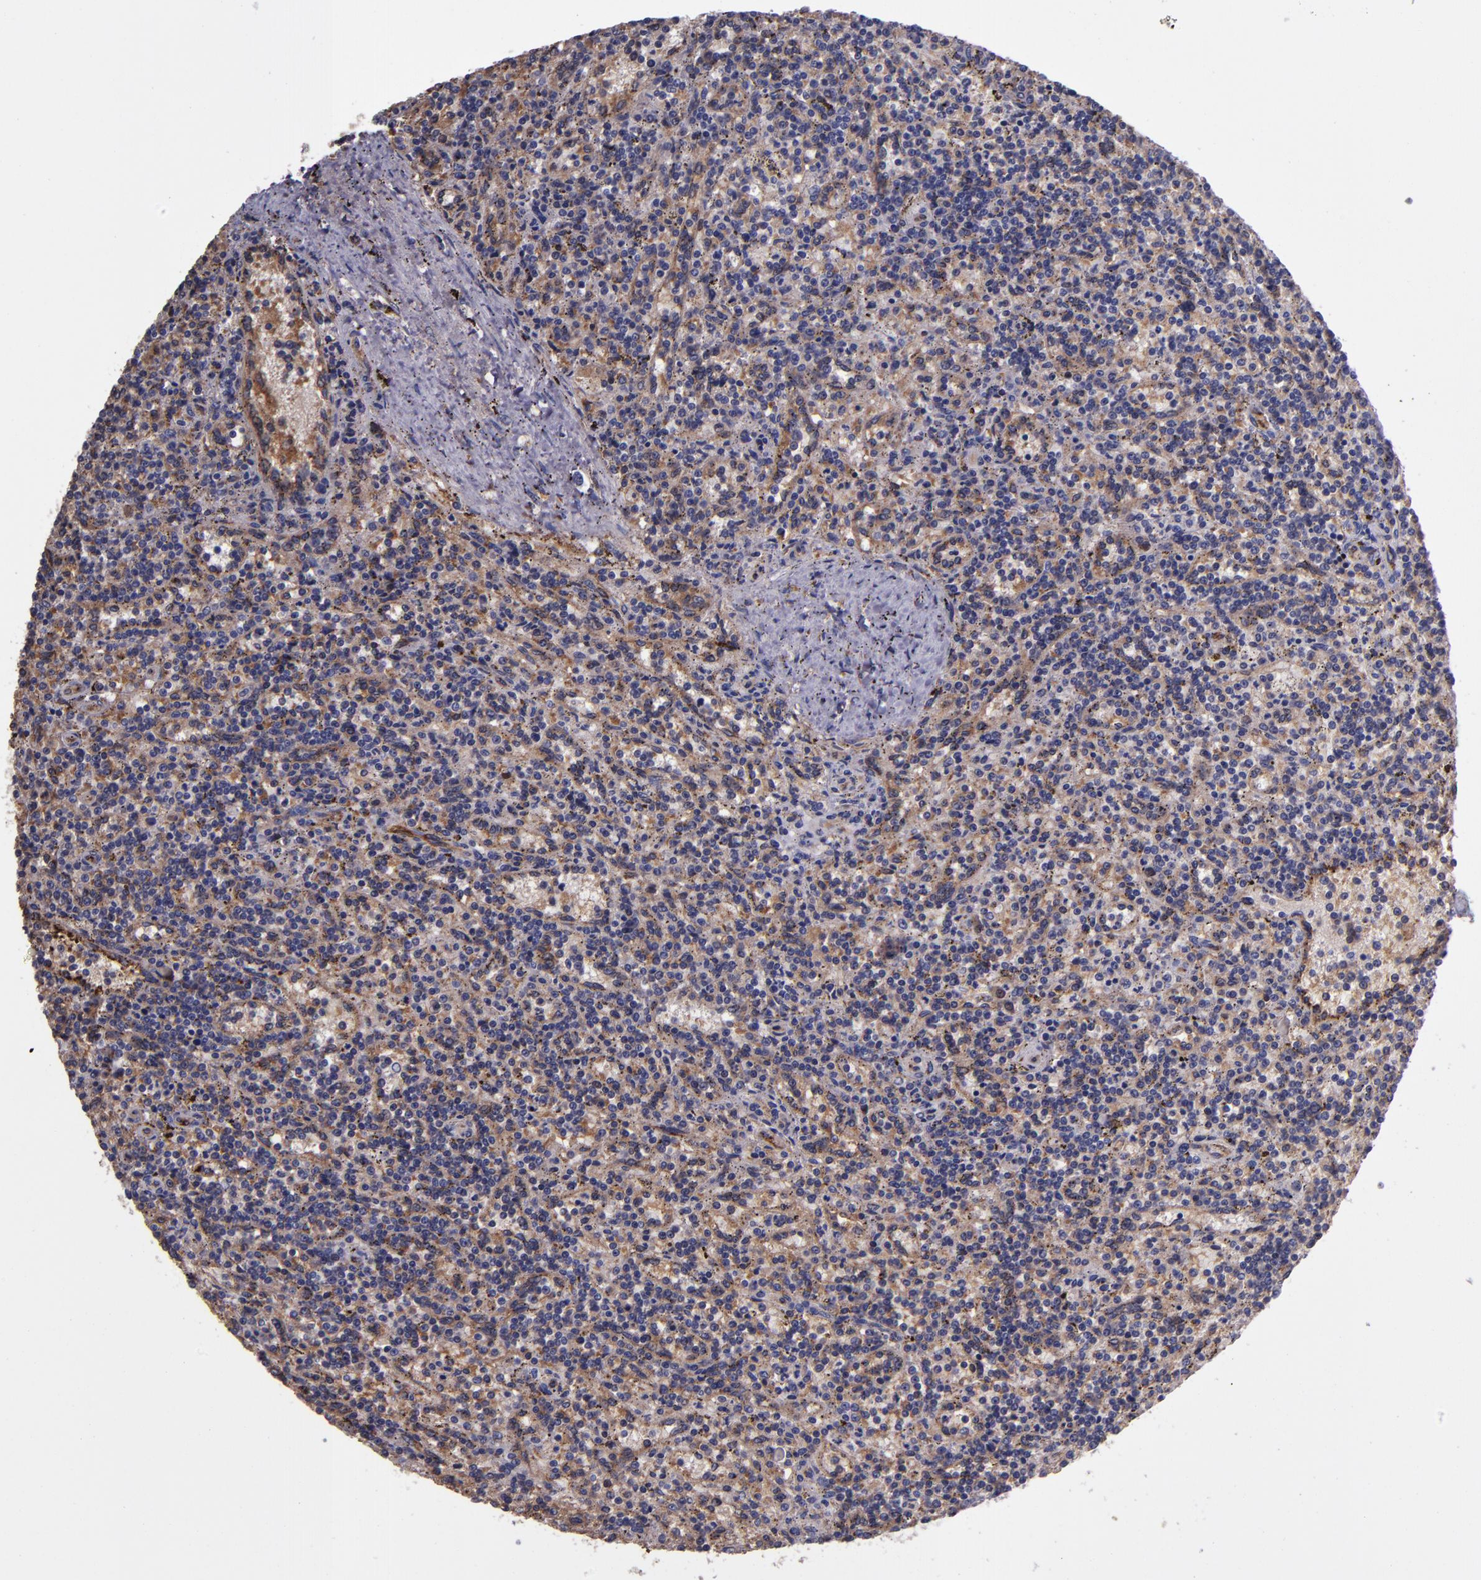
{"staining": {"intensity": "negative", "quantity": "none", "location": "none"}, "tissue": "lymphoma", "cell_type": "Tumor cells", "image_type": "cancer", "snomed": [{"axis": "morphology", "description": "Malignant lymphoma, non-Hodgkin's type, Low grade"}, {"axis": "topography", "description": "Spleen"}], "caption": "IHC photomicrograph of neoplastic tissue: human malignant lymphoma, non-Hodgkin's type (low-grade) stained with DAB (3,3'-diaminobenzidine) demonstrates no significant protein positivity in tumor cells. (Brightfield microscopy of DAB immunohistochemistry (IHC) at high magnification).", "gene": "A2M", "patient": {"sex": "male", "age": 73}}